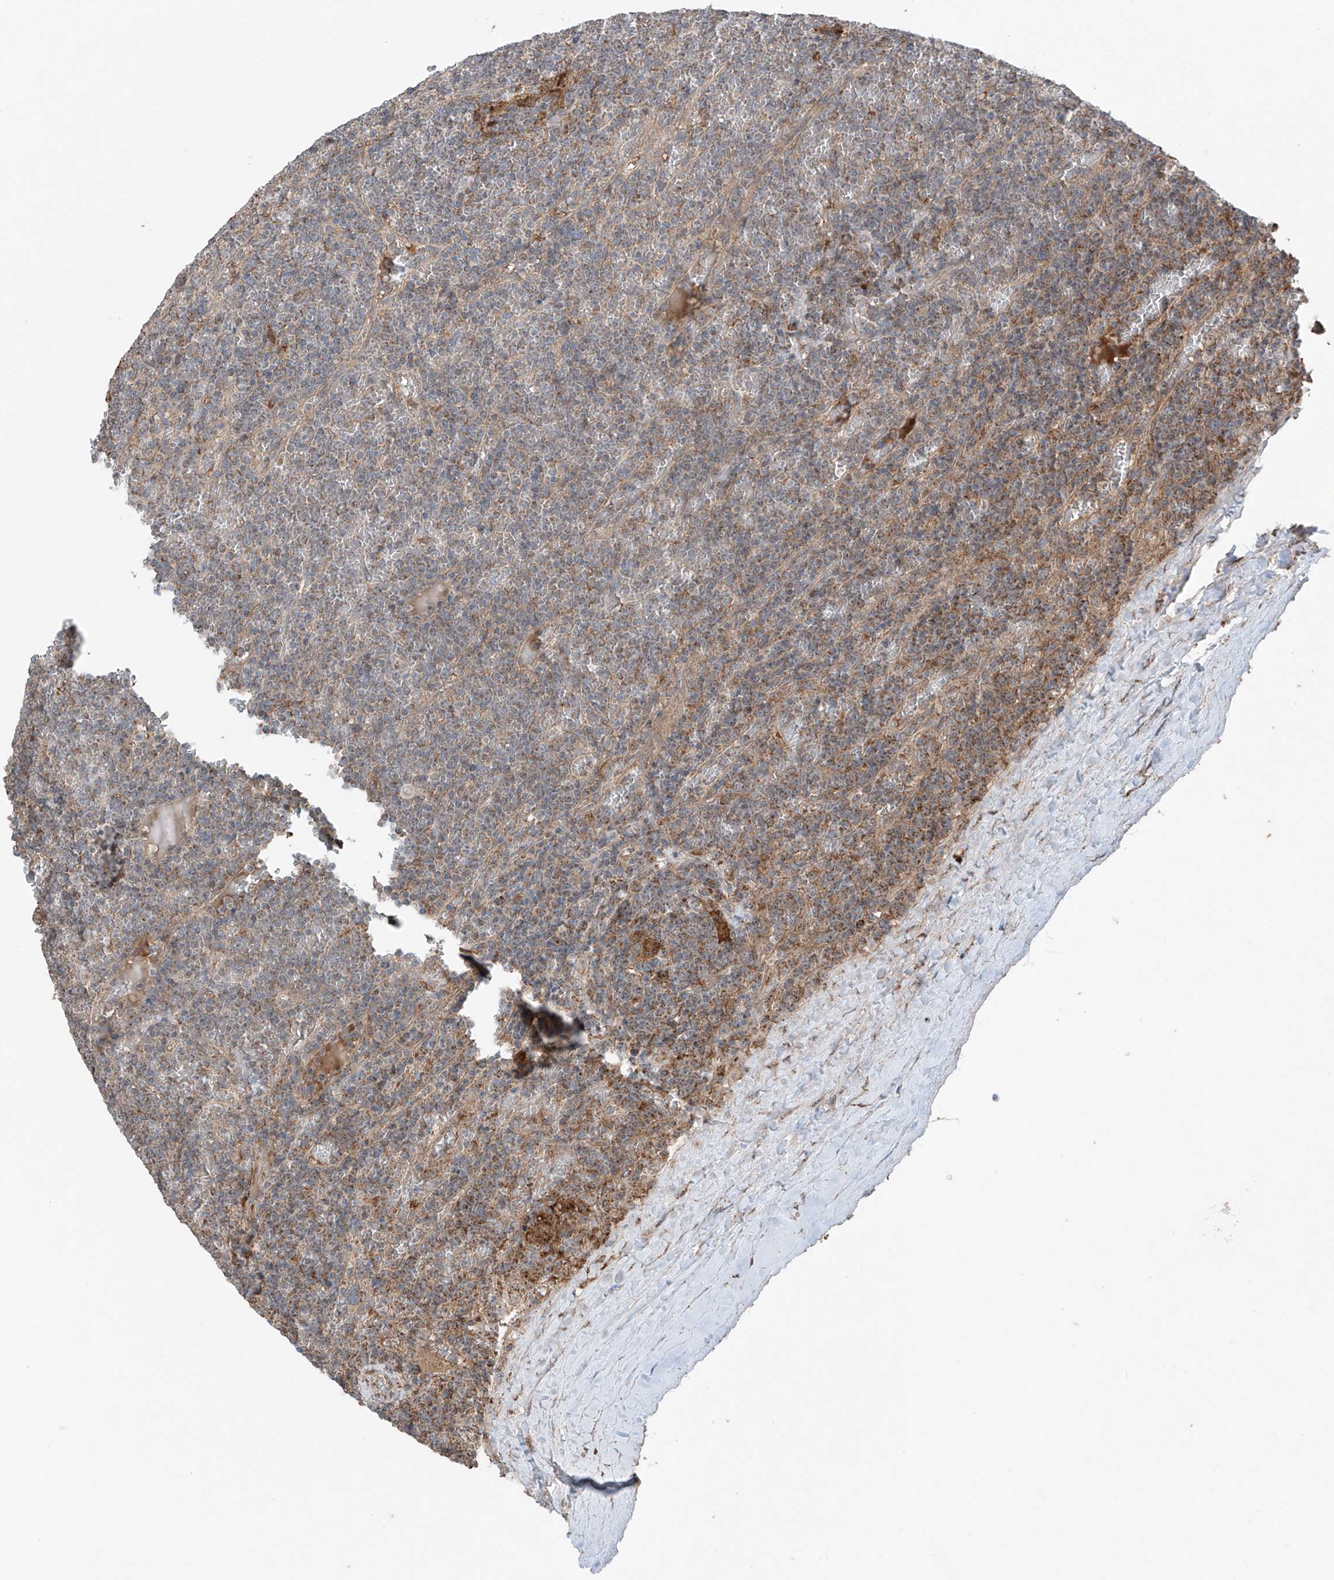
{"staining": {"intensity": "weak", "quantity": "25%-75%", "location": "cytoplasmic/membranous"}, "tissue": "lymphoma", "cell_type": "Tumor cells", "image_type": "cancer", "snomed": [{"axis": "morphology", "description": "Malignant lymphoma, non-Hodgkin's type, Low grade"}, {"axis": "topography", "description": "Spleen"}], "caption": "Protein analysis of malignant lymphoma, non-Hodgkin's type (low-grade) tissue demonstrates weak cytoplasmic/membranous expression in approximately 25%-75% of tumor cells.", "gene": "SAMD3", "patient": {"sex": "female", "age": 19}}